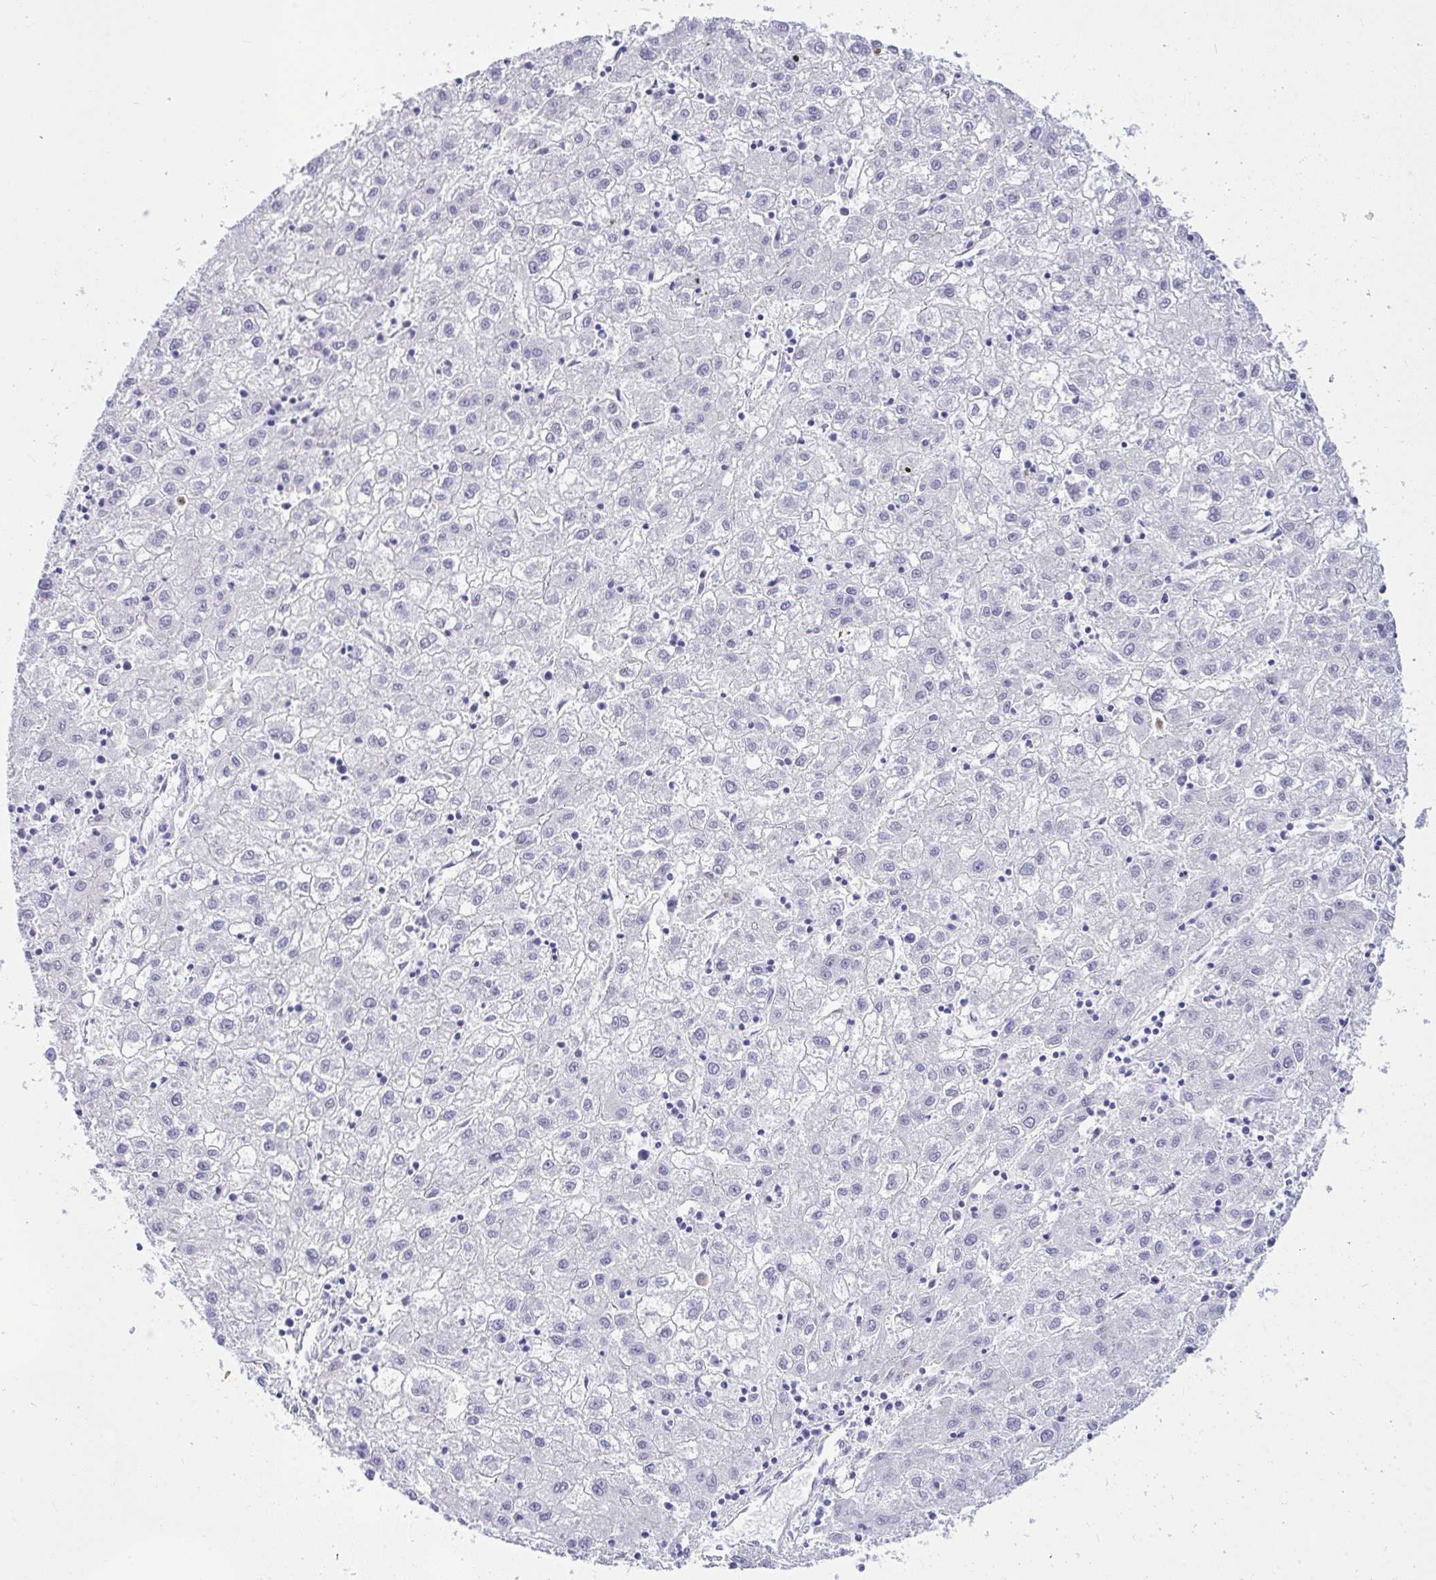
{"staining": {"intensity": "negative", "quantity": "none", "location": "none"}, "tissue": "liver cancer", "cell_type": "Tumor cells", "image_type": "cancer", "snomed": [{"axis": "morphology", "description": "Carcinoma, Hepatocellular, NOS"}, {"axis": "topography", "description": "Liver"}], "caption": "Hepatocellular carcinoma (liver) was stained to show a protein in brown. There is no significant positivity in tumor cells.", "gene": "NFXL1", "patient": {"sex": "male", "age": 72}}